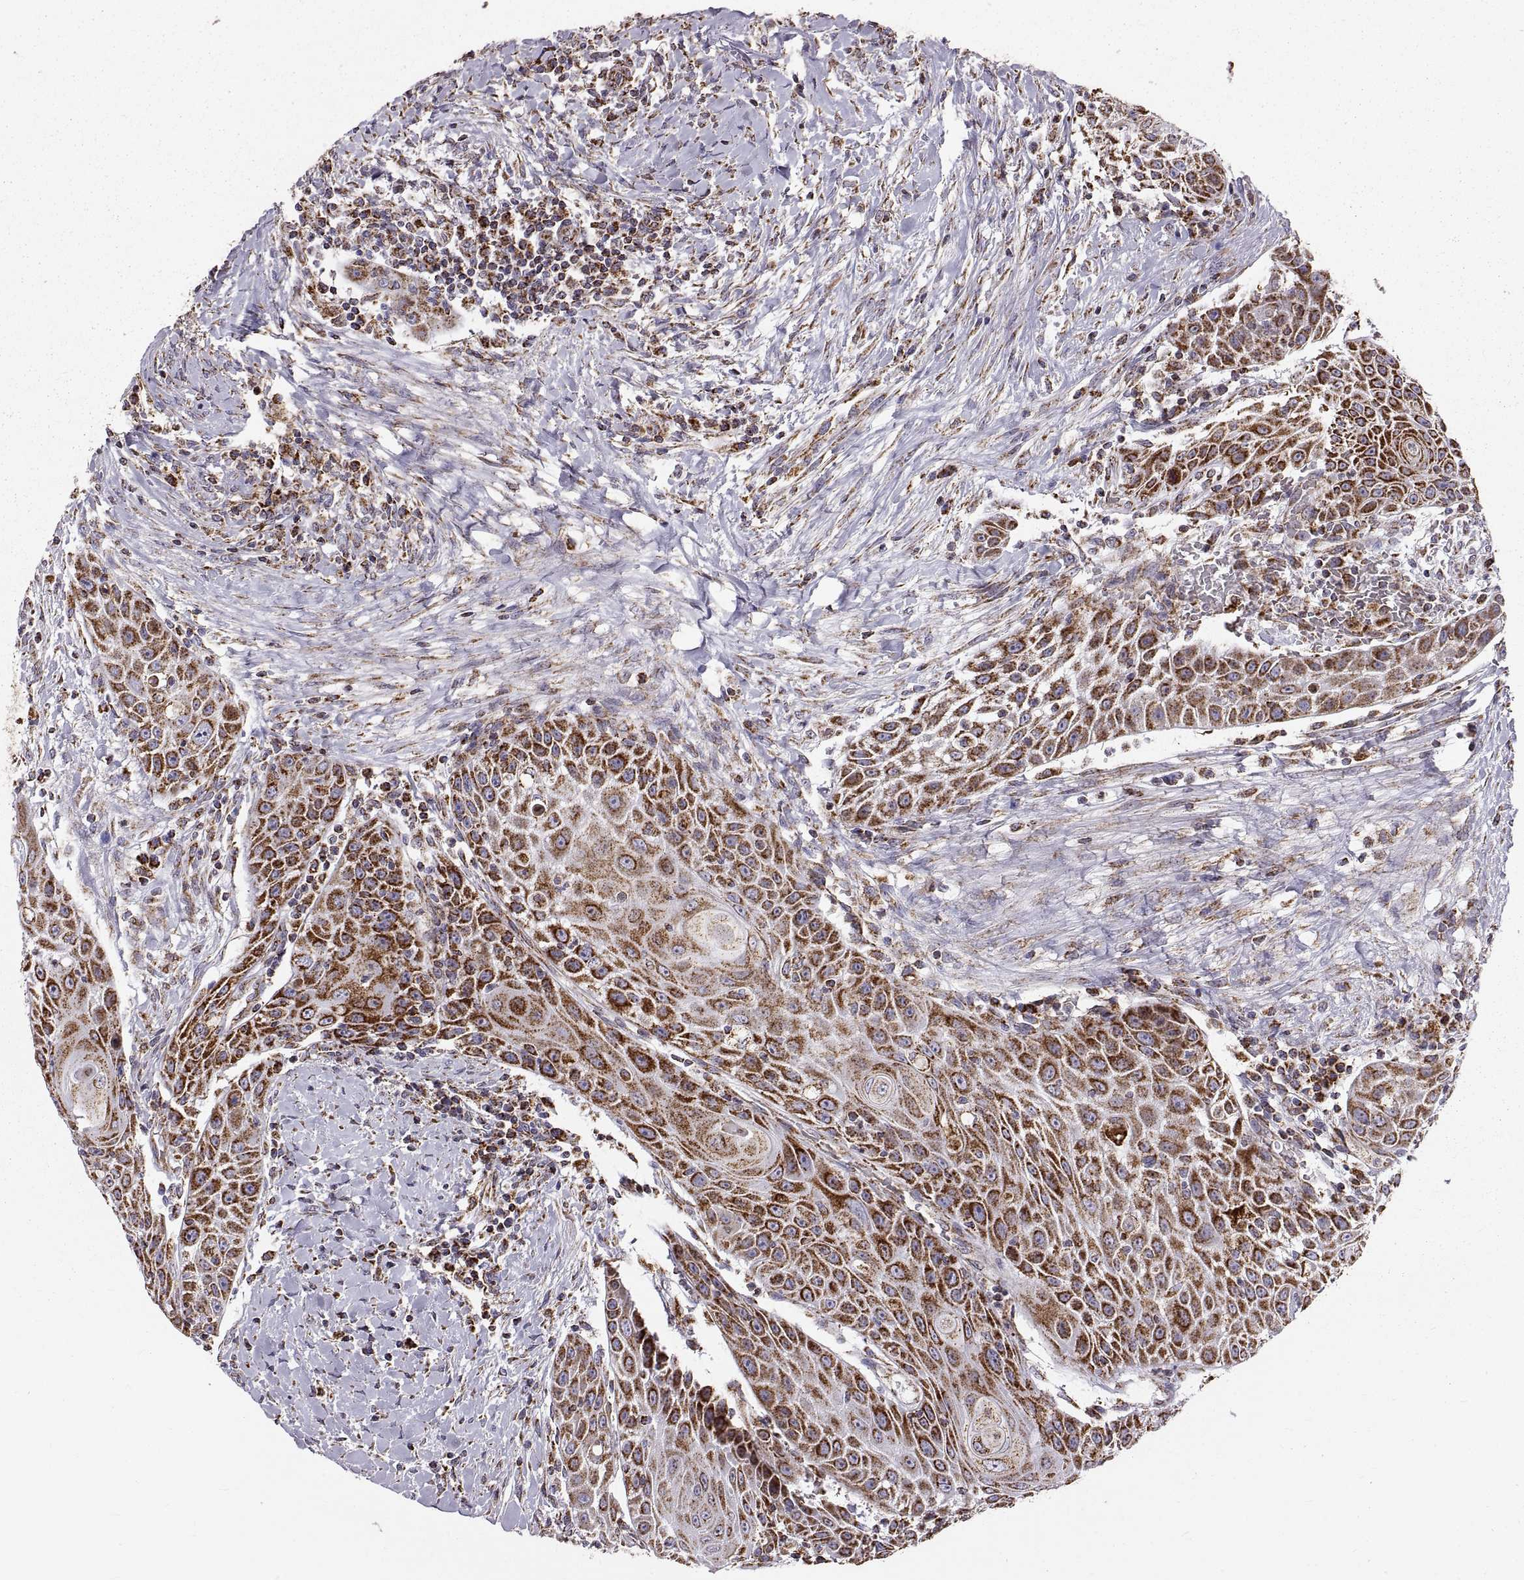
{"staining": {"intensity": "strong", "quantity": ">75%", "location": "cytoplasmic/membranous"}, "tissue": "head and neck cancer", "cell_type": "Tumor cells", "image_type": "cancer", "snomed": [{"axis": "morphology", "description": "Squamous cell carcinoma, NOS"}, {"axis": "topography", "description": "Head-Neck"}], "caption": "Strong cytoplasmic/membranous protein staining is present in approximately >75% of tumor cells in head and neck cancer (squamous cell carcinoma).", "gene": "ARSD", "patient": {"sex": "male", "age": 69}}